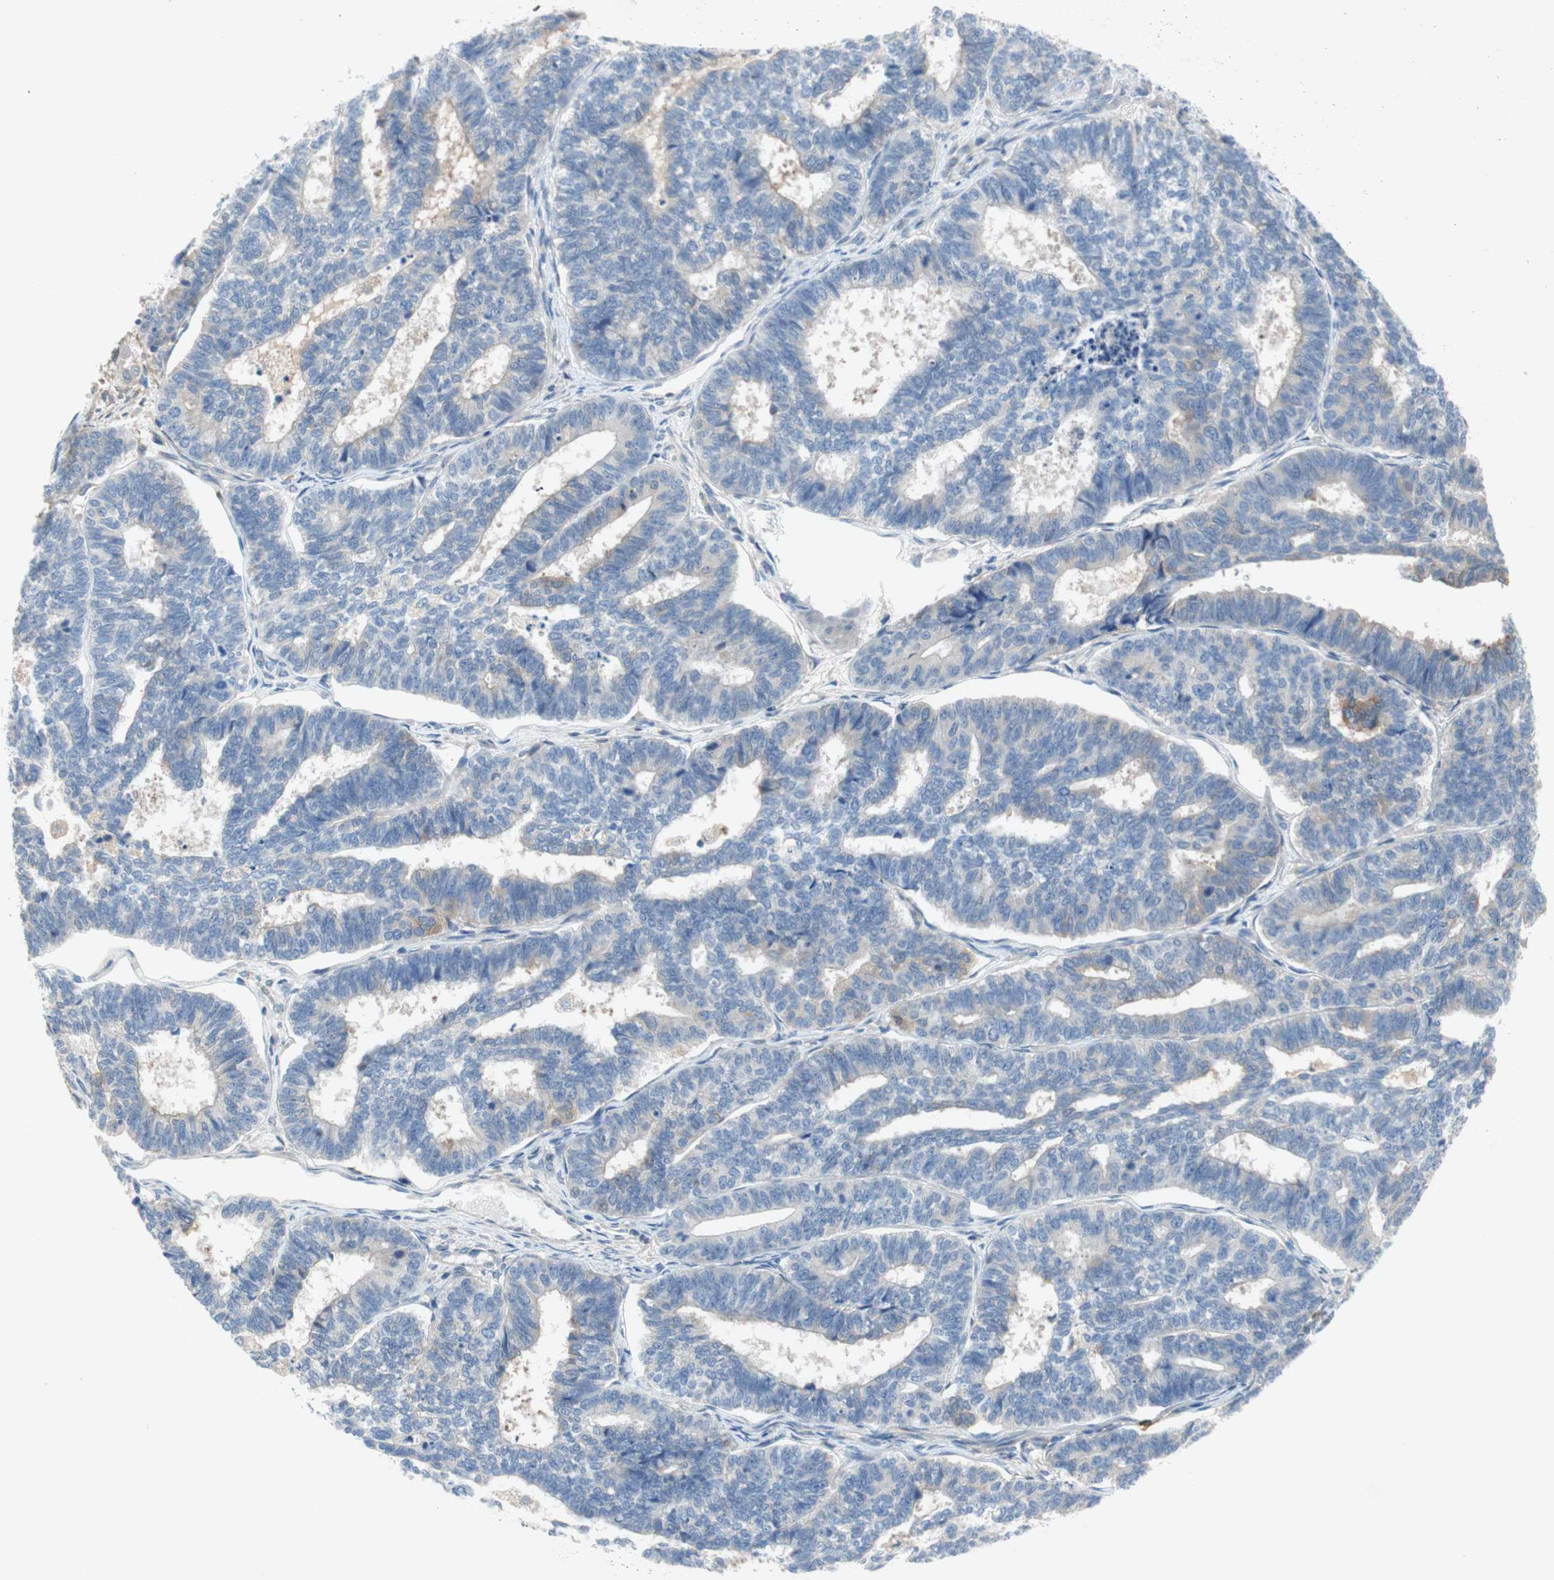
{"staining": {"intensity": "negative", "quantity": "none", "location": "none"}, "tissue": "endometrial cancer", "cell_type": "Tumor cells", "image_type": "cancer", "snomed": [{"axis": "morphology", "description": "Adenocarcinoma, NOS"}, {"axis": "topography", "description": "Endometrium"}], "caption": "DAB (3,3'-diaminobenzidine) immunohistochemical staining of human endometrial cancer (adenocarcinoma) reveals no significant staining in tumor cells. (Stains: DAB immunohistochemistry (IHC) with hematoxylin counter stain, Microscopy: brightfield microscopy at high magnification).", "gene": "RELB", "patient": {"sex": "female", "age": 70}}